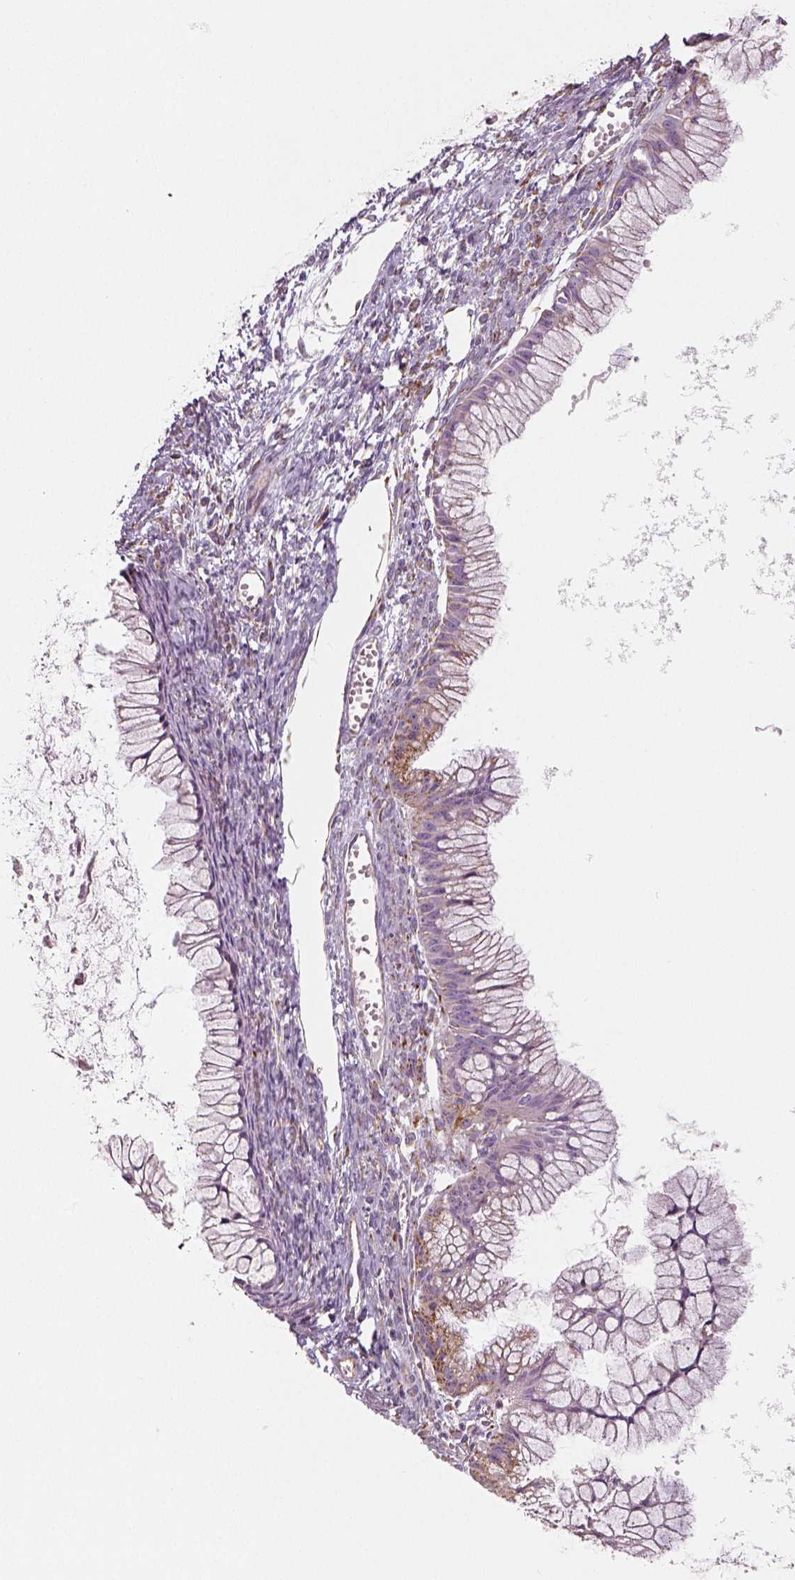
{"staining": {"intensity": "moderate", "quantity": "<25%", "location": "cytoplasmic/membranous"}, "tissue": "ovarian cancer", "cell_type": "Tumor cells", "image_type": "cancer", "snomed": [{"axis": "morphology", "description": "Cystadenocarcinoma, mucinous, NOS"}, {"axis": "topography", "description": "Ovary"}], "caption": "Immunohistochemical staining of ovarian mucinous cystadenocarcinoma exhibits low levels of moderate cytoplasmic/membranous expression in approximately <25% of tumor cells.", "gene": "PGAM5", "patient": {"sex": "female", "age": 41}}